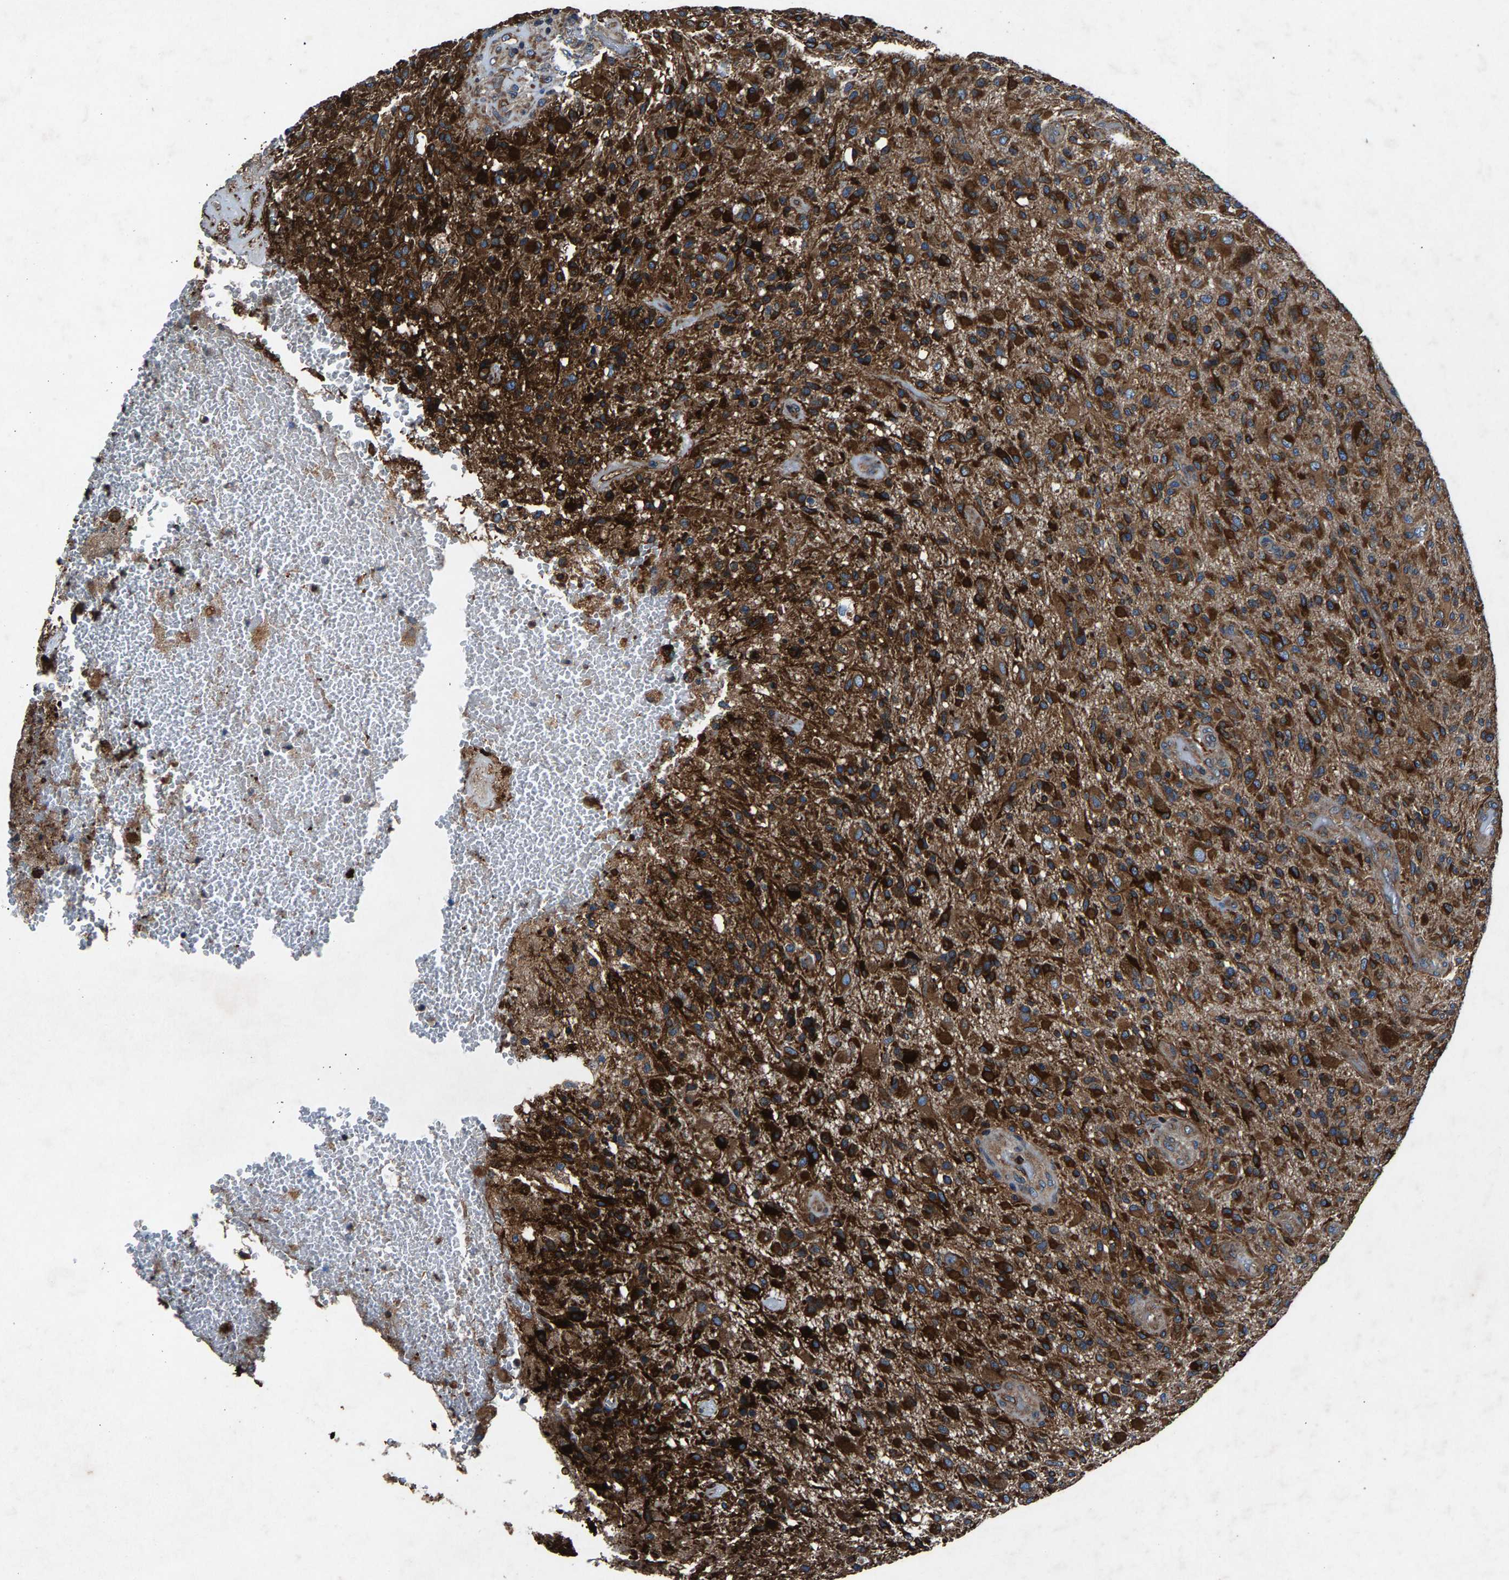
{"staining": {"intensity": "strong", "quantity": ">75%", "location": "cytoplasmic/membranous"}, "tissue": "glioma", "cell_type": "Tumor cells", "image_type": "cancer", "snomed": [{"axis": "morphology", "description": "Glioma, malignant, High grade"}, {"axis": "topography", "description": "Brain"}], "caption": "Immunohistochemical staining of glioma demonstrates high levels of strong cytoplasmic/membranous protein staining in approximately >75% of tumor cells. (DAB = brown stain, brightfield microscopy at high magnification).", "gene": "LPCAT1", "patient": {"sex": "male", "age": 71}}